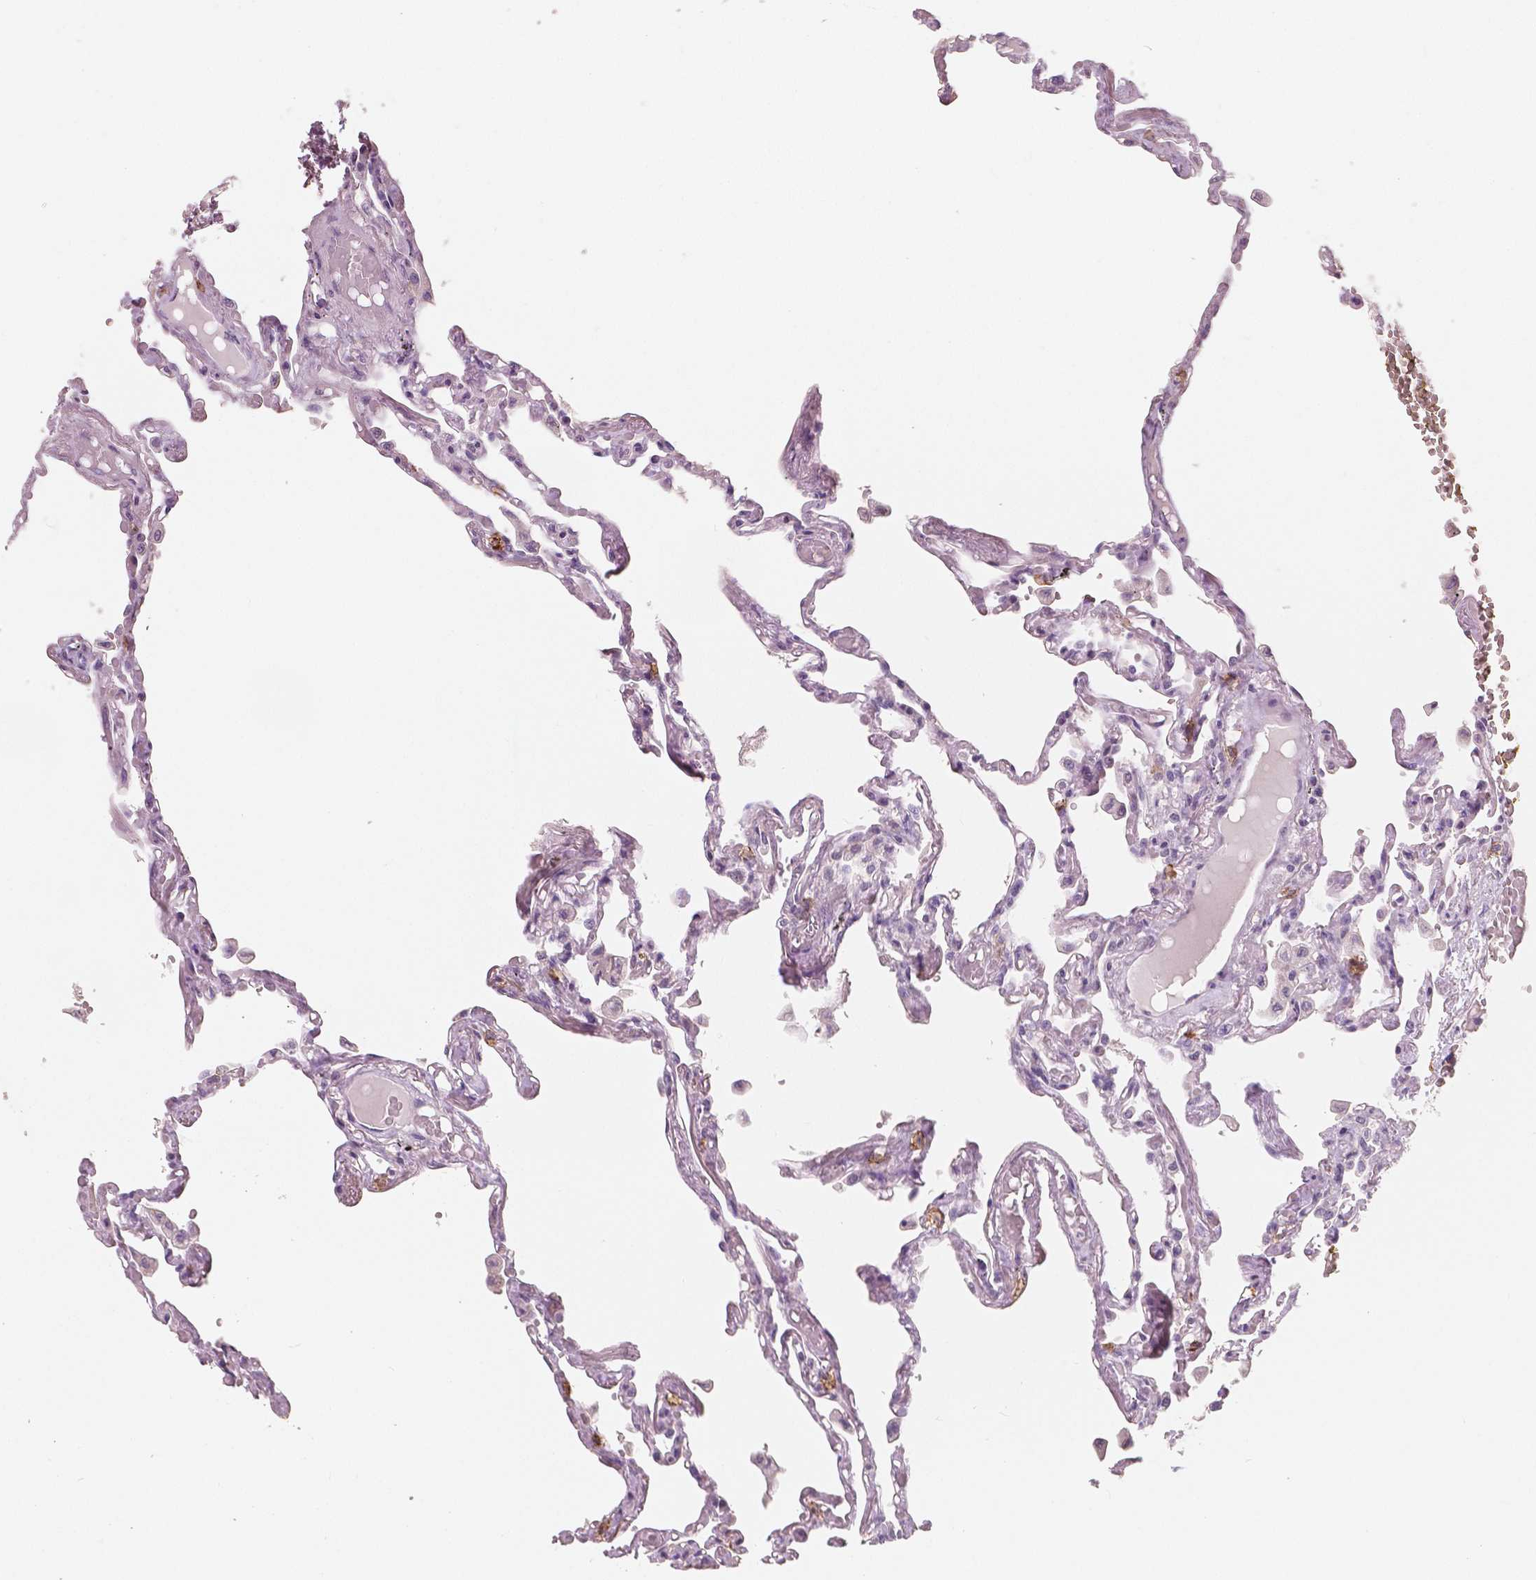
{"staining": {"intensity": "negative", "quantity": "none", "location": "none"}, "tissue": "lung", "cell_type": "Alveolar cells", "image_type": "normal", "snomed": [{"axis": "morphology", "description": "Normal tissue, NOS"}, {"axis": "morphology", "description": "Adenocarcinoma, NOS"}, {"axis": "topography", "description": "Cartilage tissue"}, {"axis": "topography", "description": "Lung"}], "caption": "High power microscopy photomicrograph of an immunohistochemistry (IHC) micrograph of normal lung, revealing no significant expression in alveolar cells.", "gene": "KIT", "patient": {"sex": "female", "age": 67}}